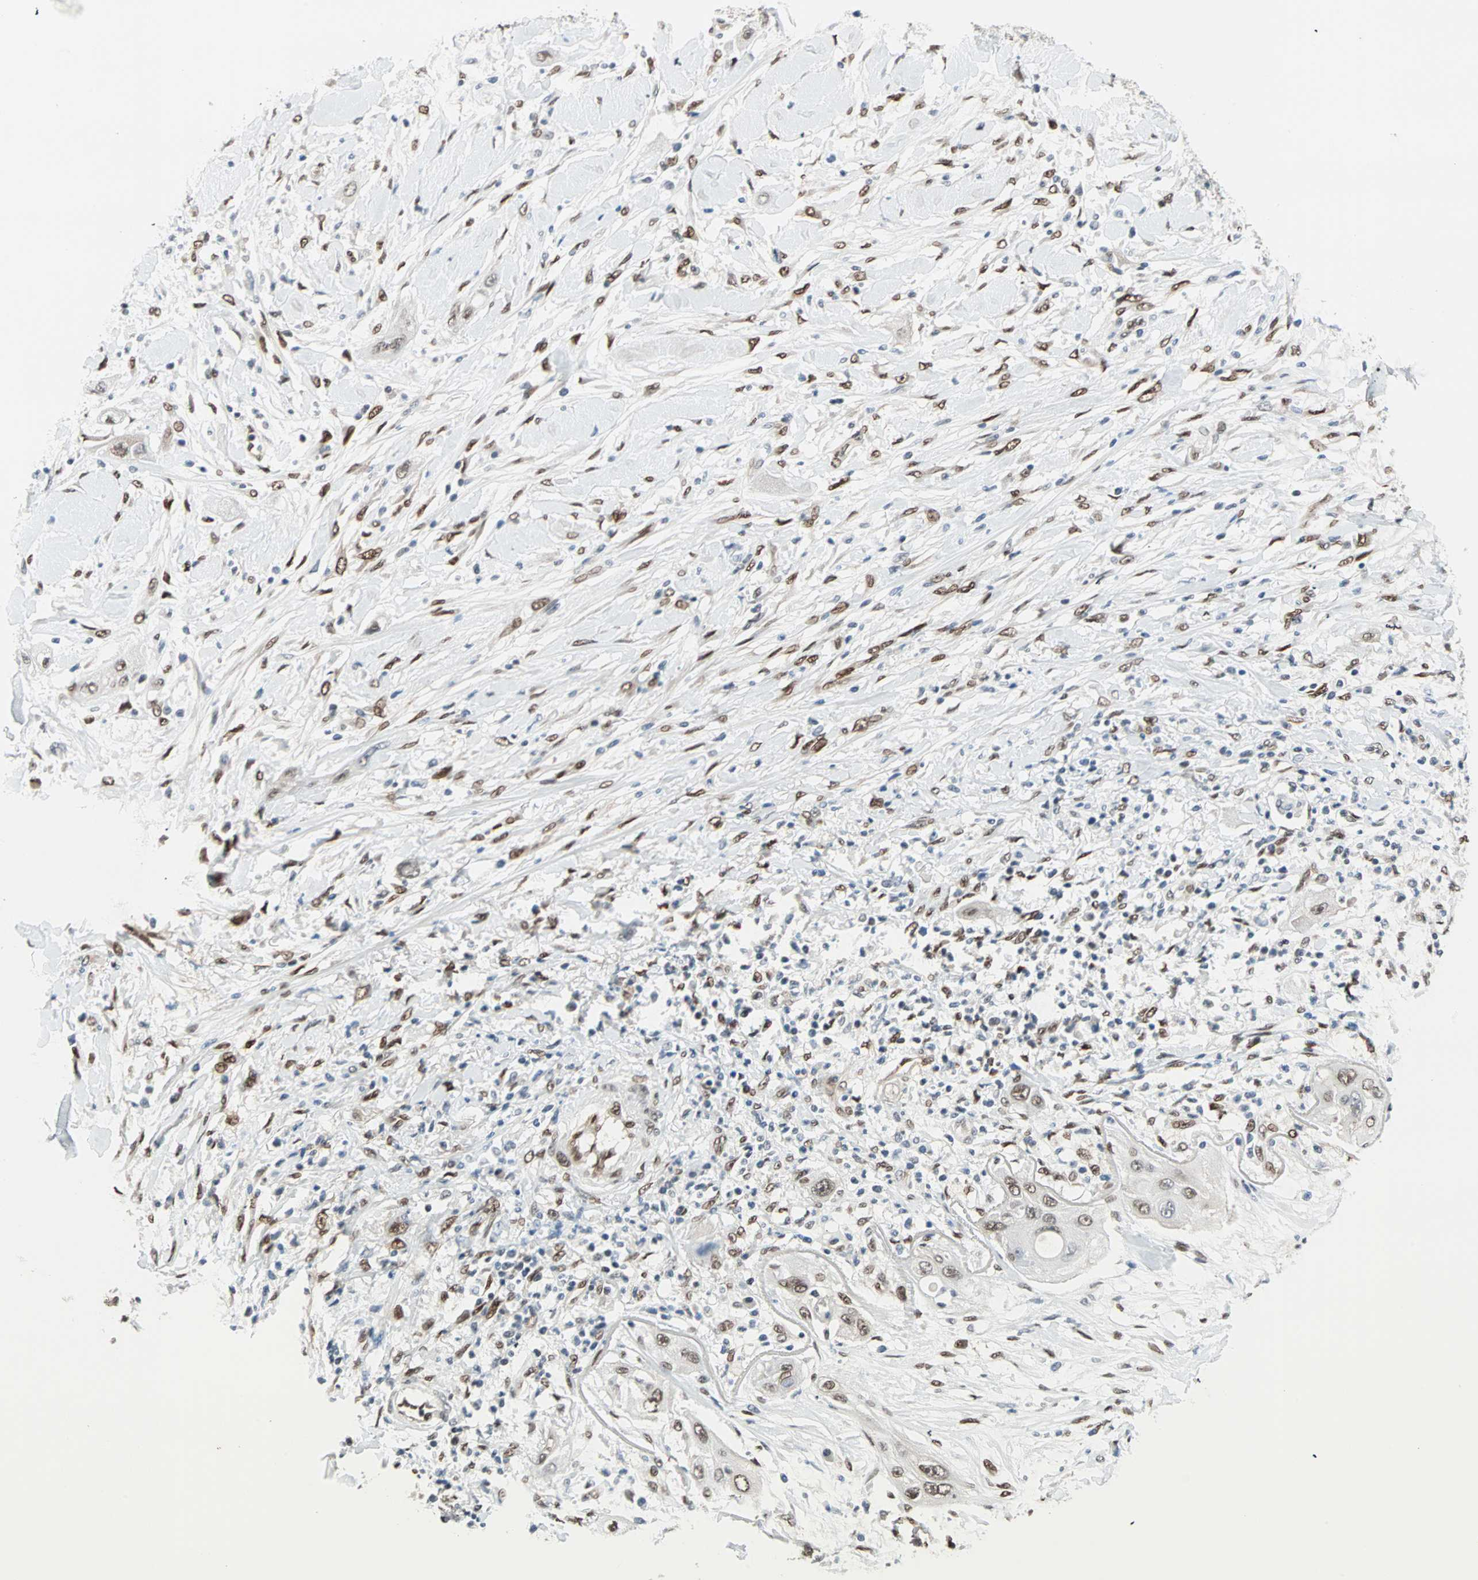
{"staining": {"intensity": "moderate", "quantity": ">75%", "location": "nuclear"}, "tissue": "lung cancer", "cell_type": "Tumor cells", "image_type": "cancer", "snomed": [{"axis": "morphology", "description": "Squamous cell carcinoma, NOS"}, {"axis": "topography", "description": "Lung"}], "caption": "Lung cancer (squamous cell carcinoma) was stained to show a protein in brown. There is medium levels of moderate nuclear expression in about >75% of tumor cells. Nuclei are stained in blue.", "gene": "WWTR1", "patient": {"sex": "female", "age": 47}}